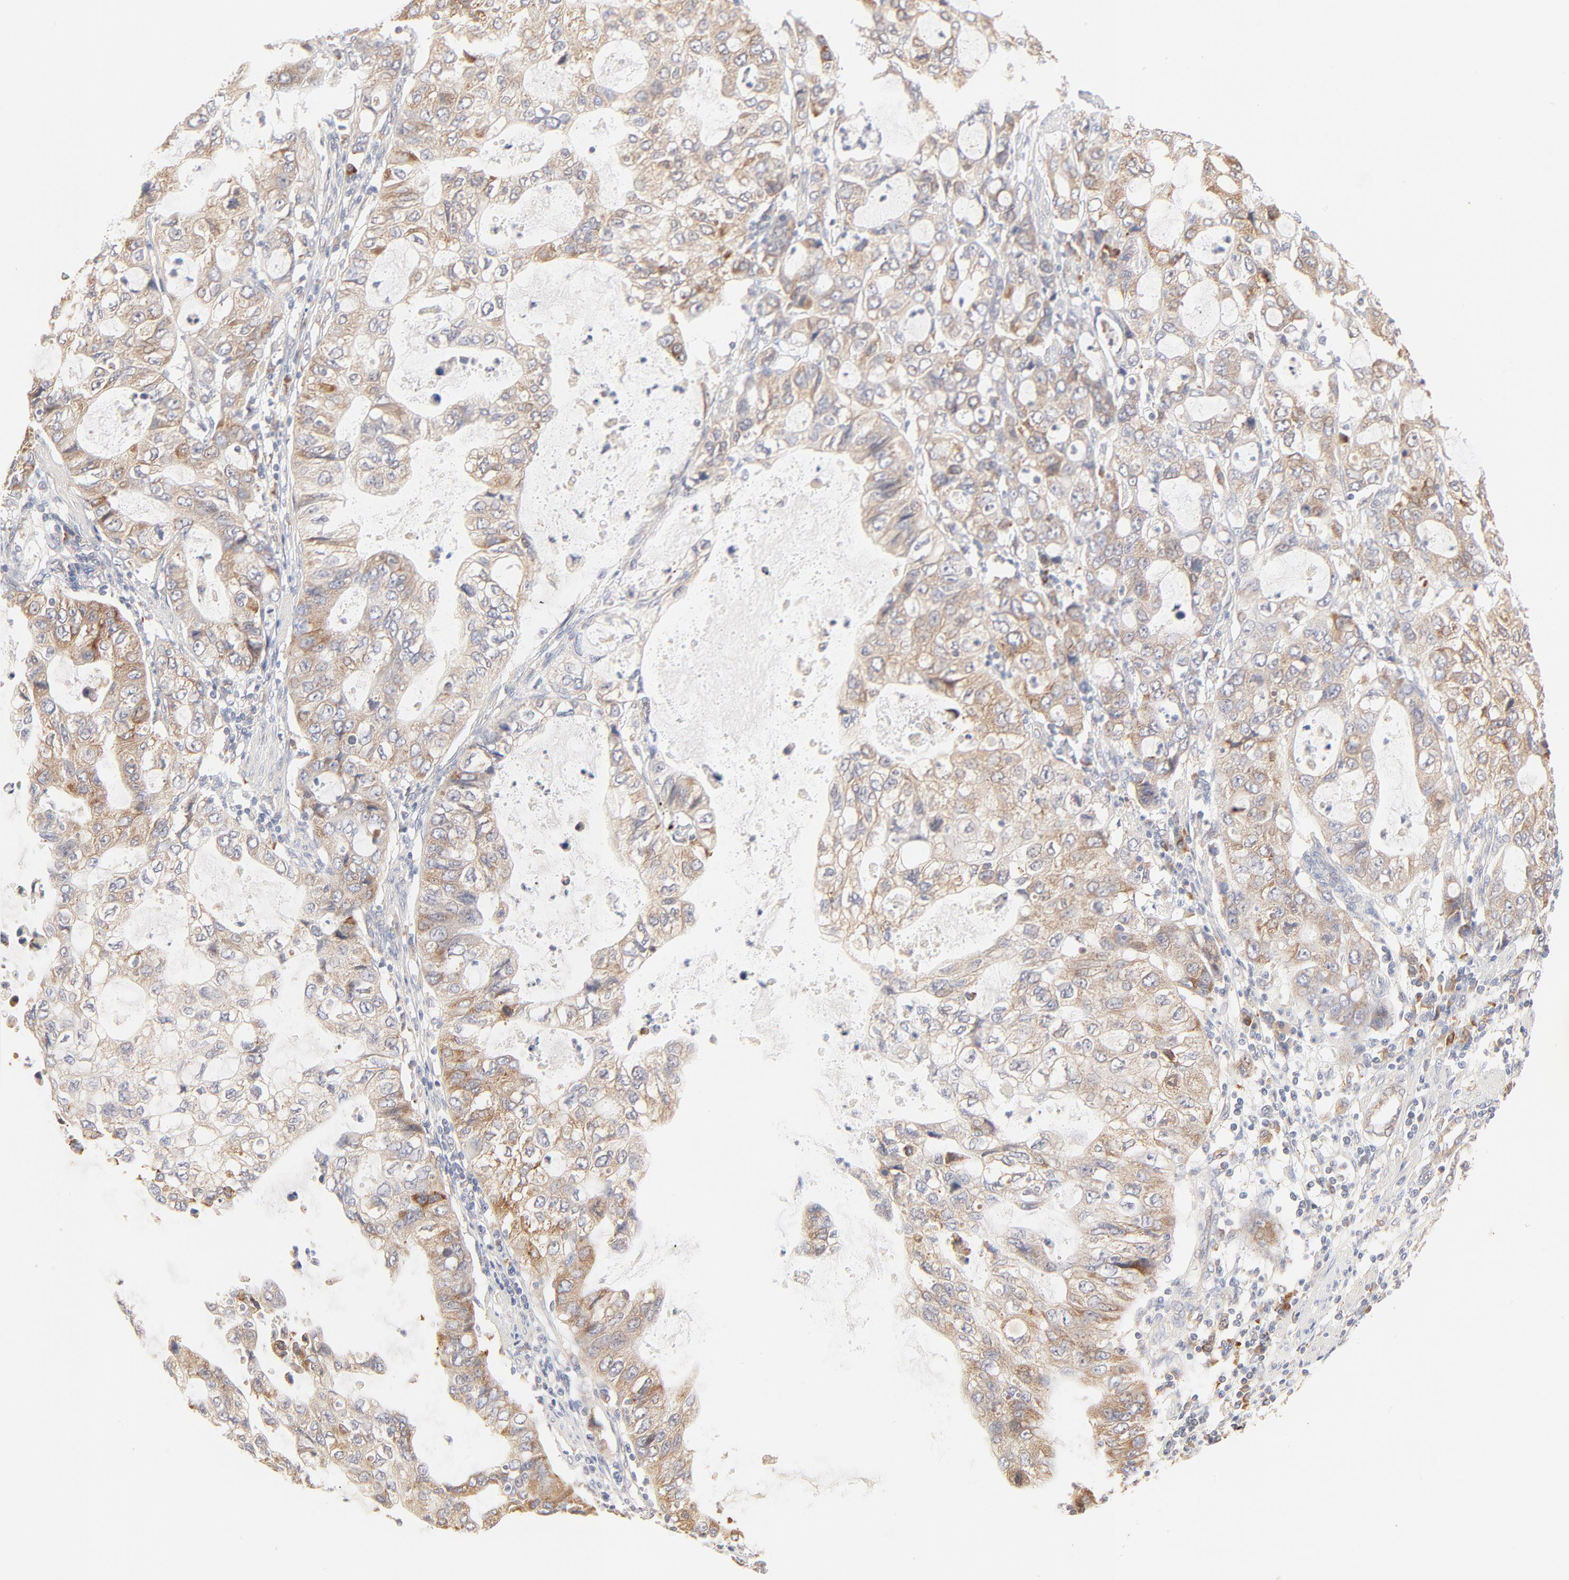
{"staining": {"intensity": "weak", "quantity": ">75%", "location": "cytoplasmic/membranous"}, "tissue": "stomach cancer", "cell_type": "Tumor cells", "image_type": "cancer", "snomed": [{"axis": "morphology", "description": "Adenocarcinoma, NOS"}, {"axis": "topography", "description": "Stomach, upper"}], "caption": "Adenocarcinoma (stomach) stained for a protein (brown) demonstrates weak cytoplasmic/membranous positive expression in approximately >75% of tumor cells.", "gene": "PARP12", "patient": {"sex": "female", "age": 52}}